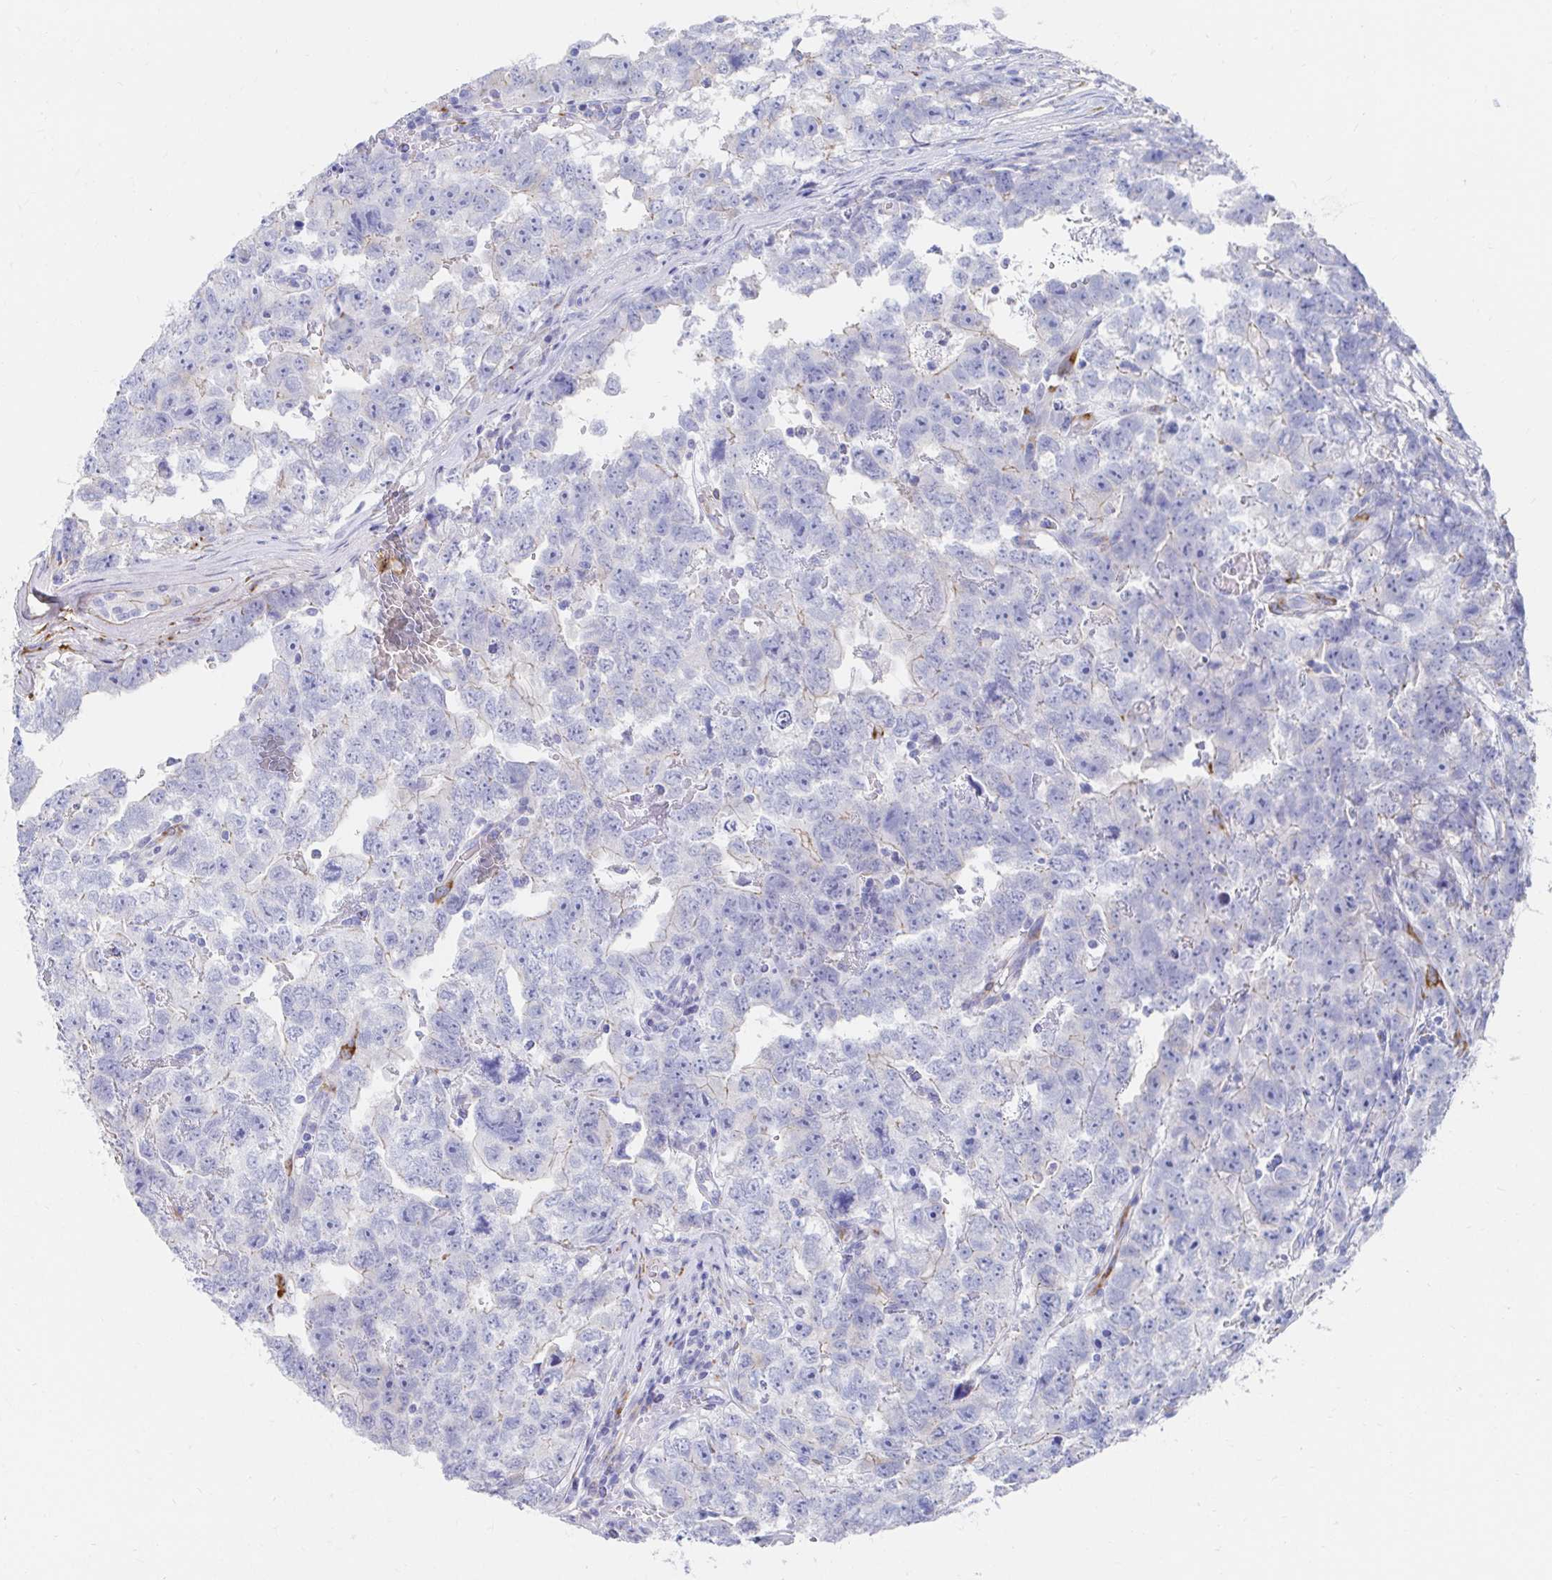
{"staining": {"intensity": "negative", "quantity": "none", "location": "none"}, "tissue": "testis cancer", "cell_type": "Tumor cells", "image_type": "cancer", "snomed": [{"axis": "morphology", "description": "Carcinoma, Embryonal, NOS"}, {"axis": "topography", "description": "Testis"}], "caption": "Tumor cells show no significant protein staining in embryonal carcinoma (testis). (DAB (3,3'-diaminobenzidine) IHC visualized using brightfield microscopy, high magnification).", "gene": "LAMC3", "patient": {"sex": "male", "age": 22}}